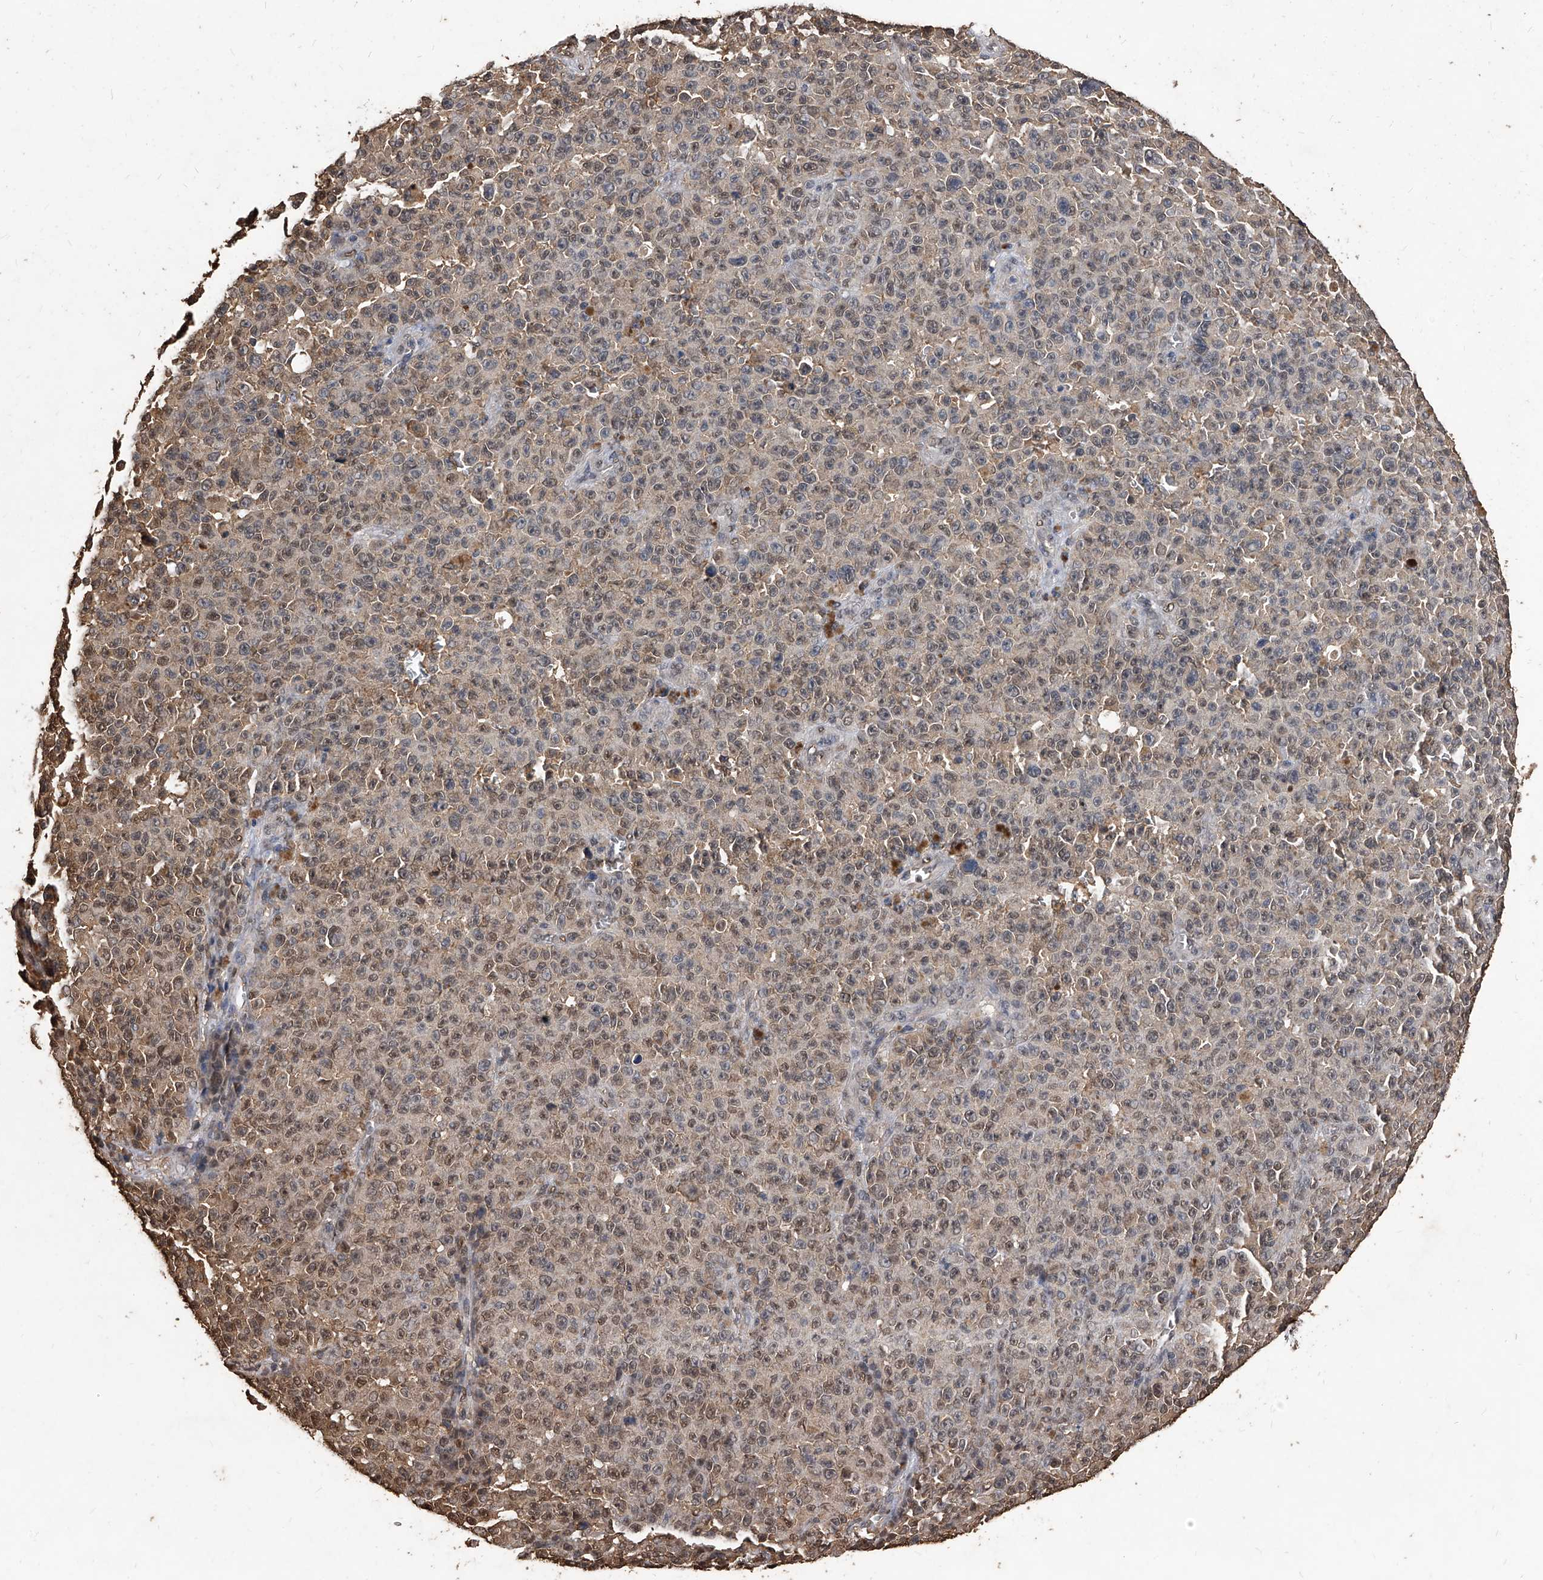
{"staining": {"intensity": "moderate", "quantity": "25%-75%", "location": "nuclear"}, "tissue": "melanoma", "cell_type": "Tumor cells", "image_type": "cancer", "snomed": [{"axis": "morphology", "description": "Malignant melanoma, NOS"}, {"axis": "topography", "description": "Skin"}], "caption": "High-power microscopy captured an IHC photomicrograph of melanoma, revealing moderate nuclear positivity in approximately 25%-75% of tumor cells.", "gene": "FBXL4", "patient": {"sex": "female", "age": 82}}